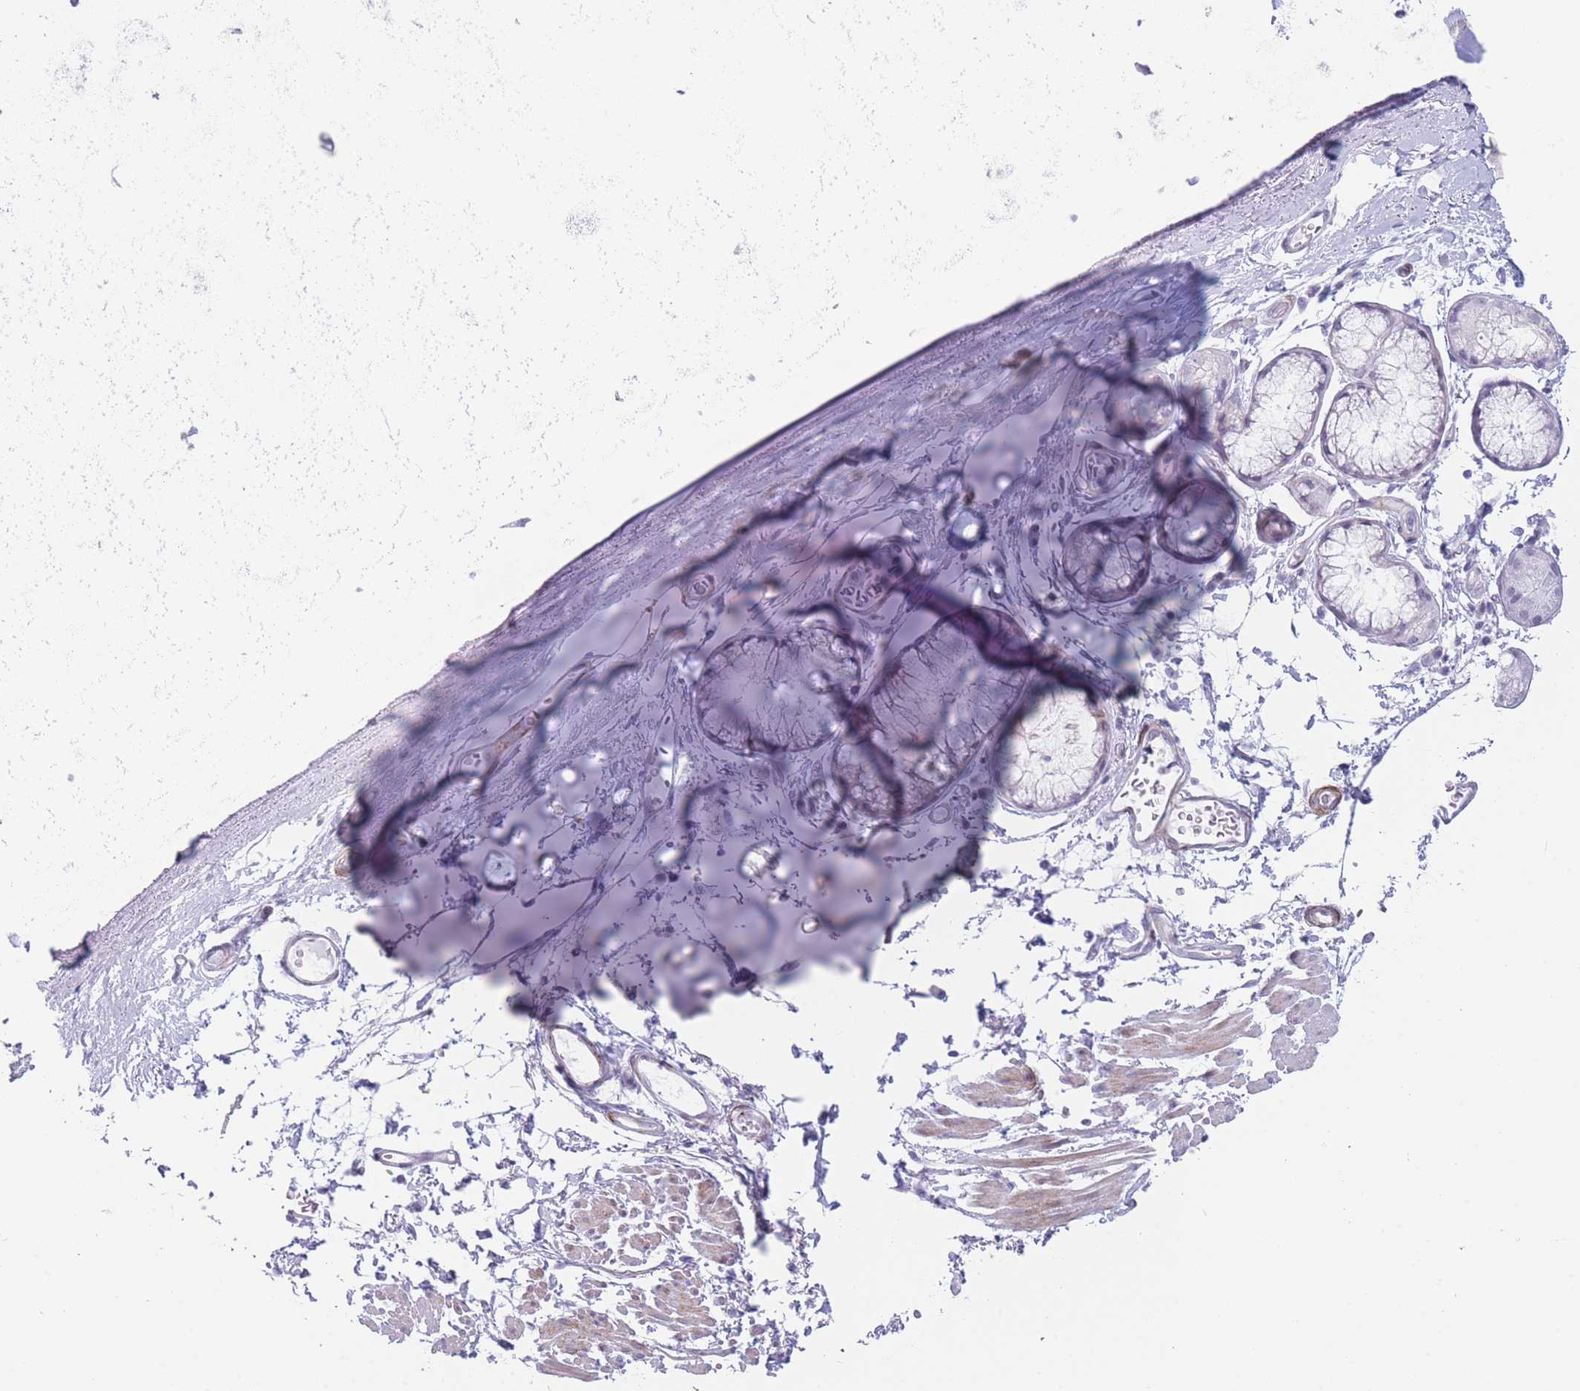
{"staining": {"intensity": "negative", "quantity": "none", "location": "none"}, "tissue": "adipose tissue", "cell_type": "Adipocytes", "image_type": "normal", "snomed": [{"axis": "morphology", "description": "Normal tissue, NOS"}, {"axis": "topography", "description": "Cartilage tissue"}], "caption": "DAB (3,3'-diaminobenzidine) immunohistochemical staining of normal adipose tissue exhibits no significant positivity in adipocytes.", "gene": "IFNA10", "patient": {"sex": "male", "age": 73}}